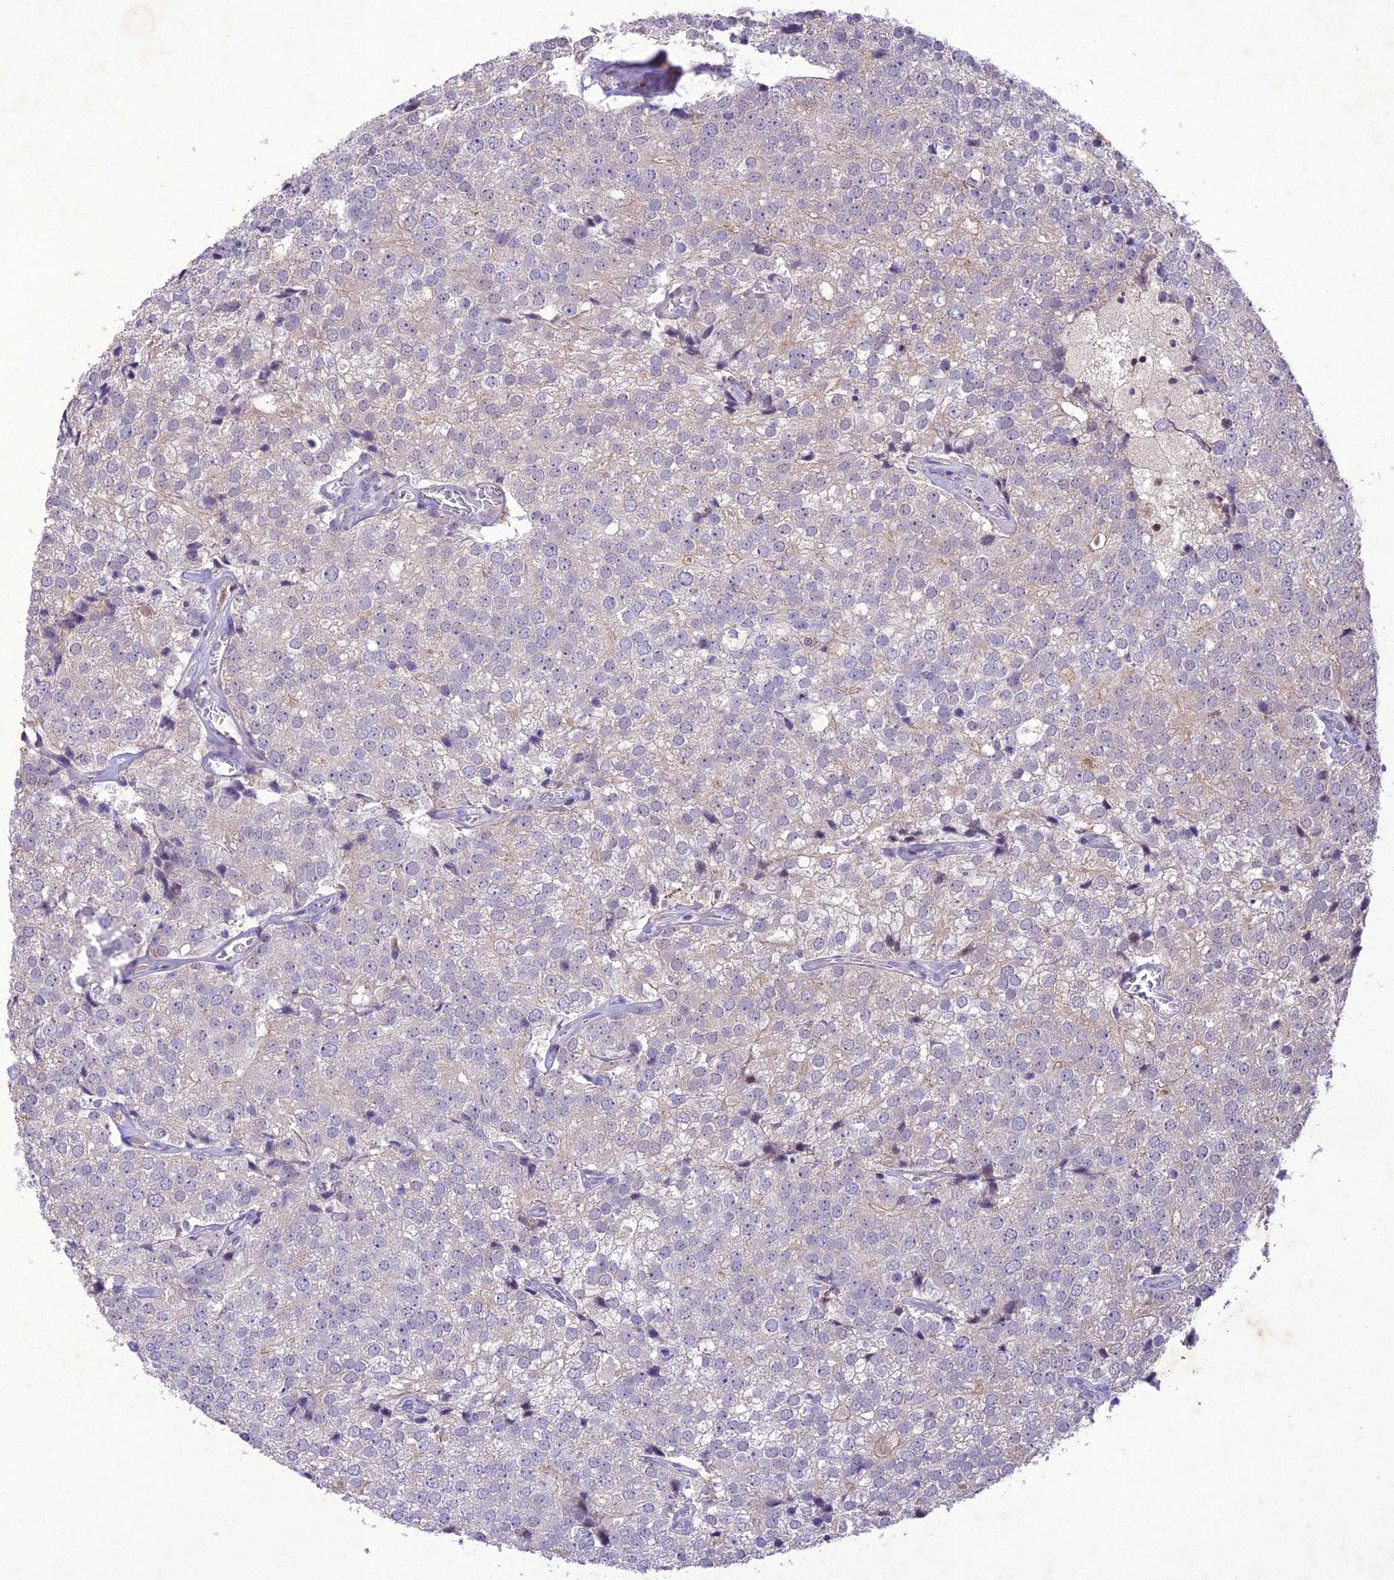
{"staining": {"intensity": "weak", "quantity": "<25%", "location": "cytoplasmic/membranous"}, "tissue": "prostate cancer", "cell_type": "Tumor cells", "image_type": "cancer", "snomed": [{"axis": "morphology", "description": "Adenocarcinoma, High grade"}, {"axis": "topography", "description": "Prostate"}], "caption": "Tumor cells are negative for brown protein staining in prostate cancer (high-grade adenocarcinoma). Brightfield microscopy of immunohistochemistry stained with DAB (brown) and hematoxylin (blue), captured at high magnification.", "gene": "ANKRD52", "patient": {"sex": "male", "age": 49}}